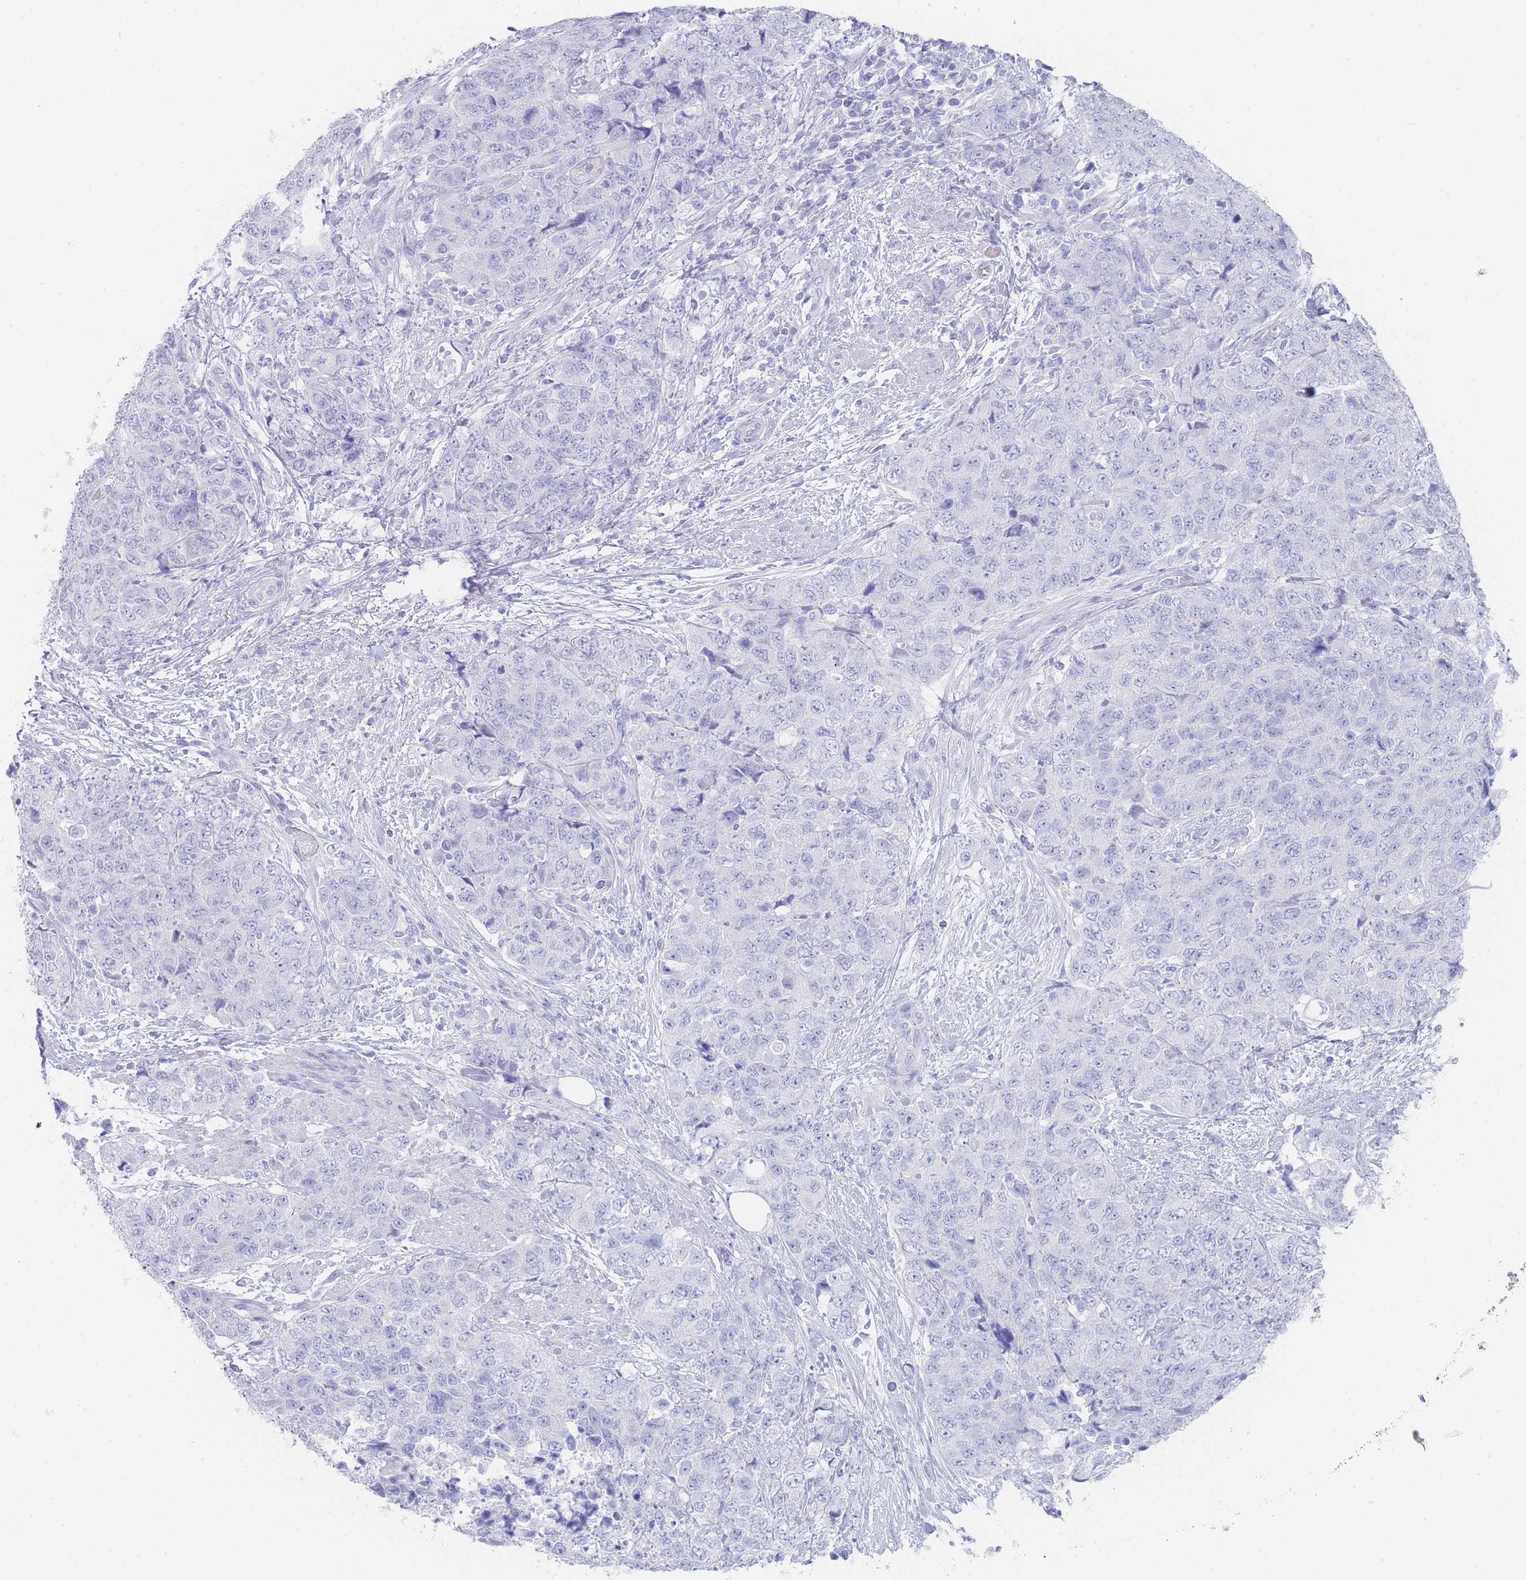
{"staining": {"intensity": "negative", "quantity": "none", "location": "none"}, "tissue": "urothelial cancer", "cell_type": "Tumor cells", "image_type": "cancer", "snomed": [{"axis": "morphology", "description": "Urothelial carcinoma, High grade"}, {"axis": "topography", "description": "Urinary bladder"}], "caption": "The immunohistochemistry (IHC) micrograph has no significant expression in tumor cells of high-grade urothelial carcinoma tissue.", "gene": "LRRC37A", "patient": {"sex": "female", "age": 78}}